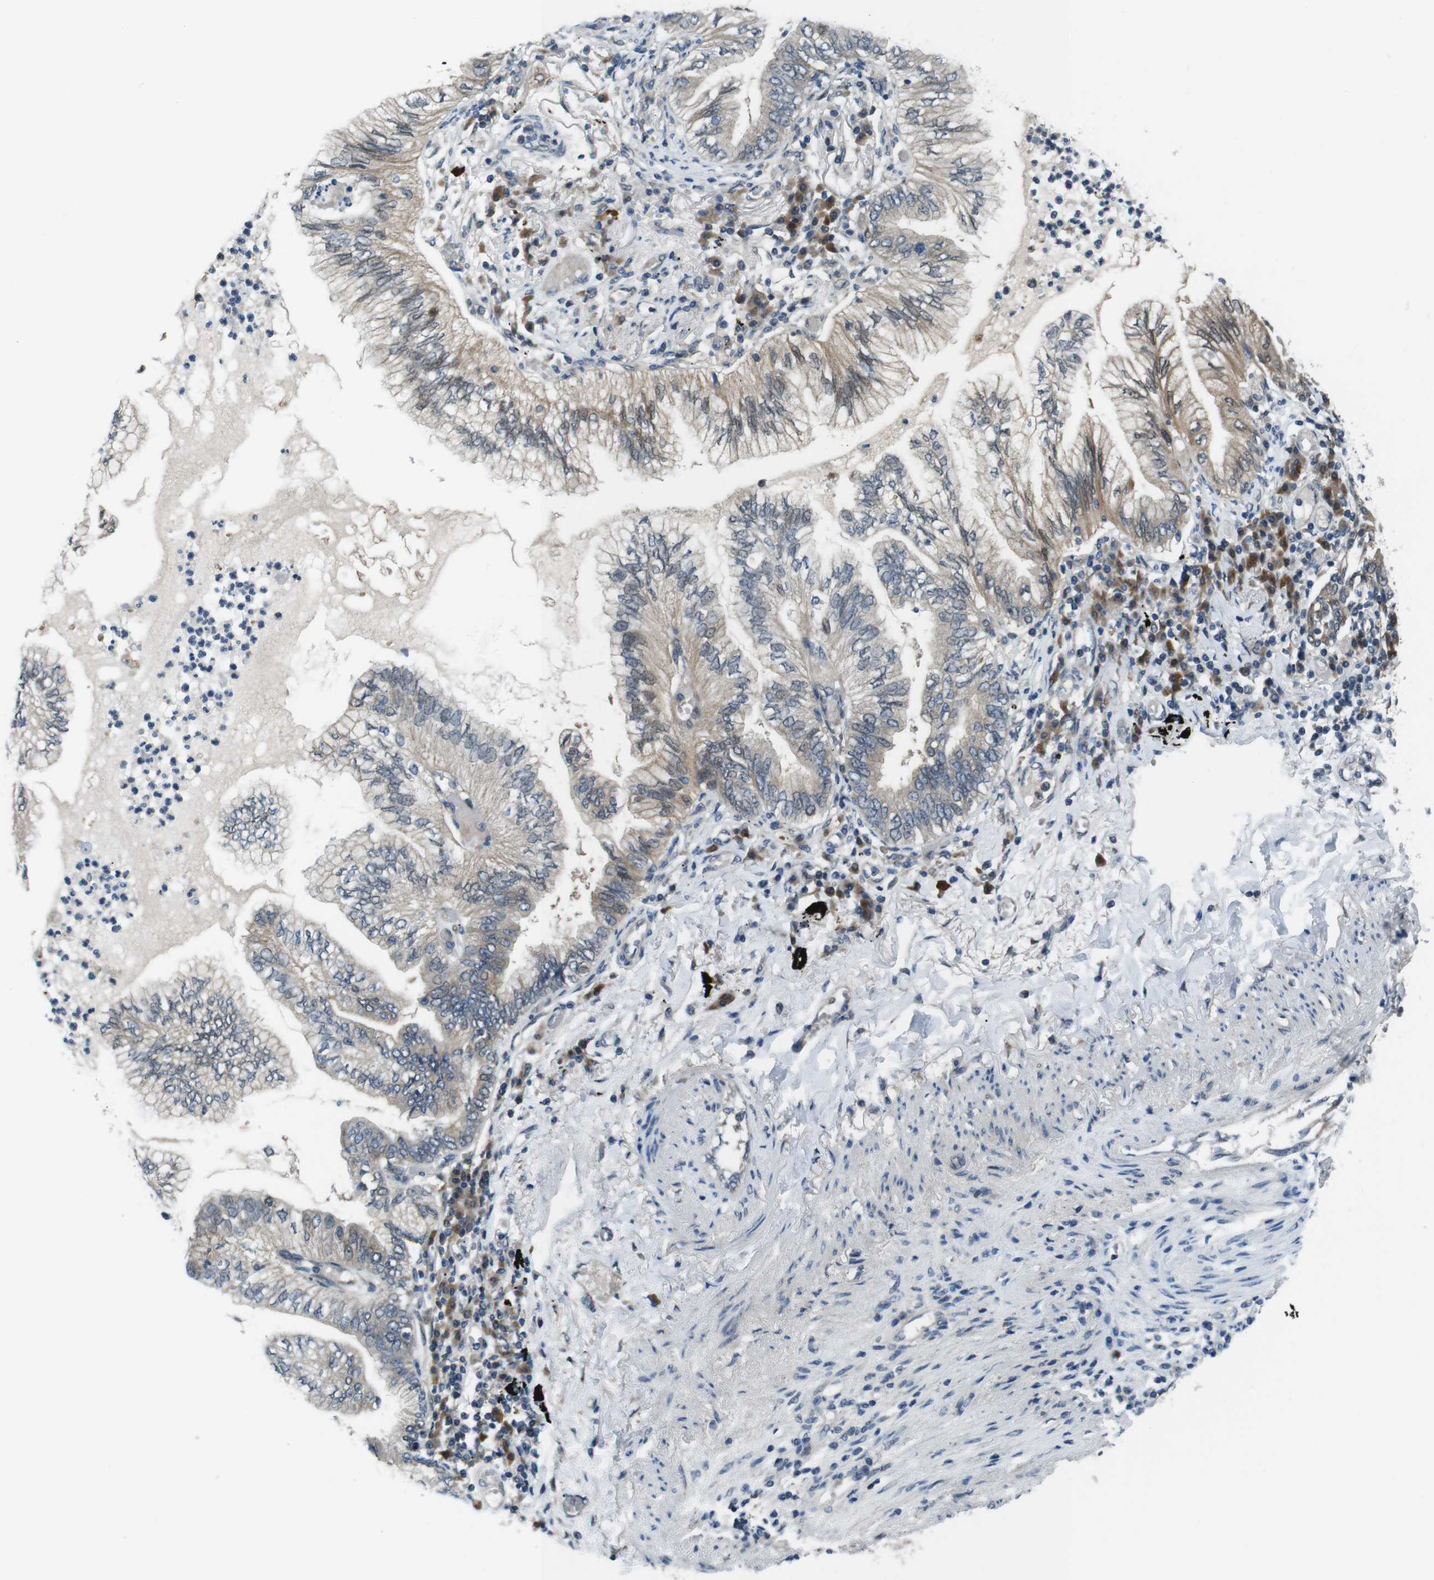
{"staining": {"intensity": "weak", "quantity": ">75%", "location": "cytoplasmic/membranous"}, "tissue": "lung cancer", "cell_type": "Tumor cells", "image_type": "cancer", "snomed": [{"axis": "morphology", "description": "Normal tissue, NOS"}, {"axis": "morphology", "description": "Adenocarcinoma, NOS"}, {"axis": "topography", "description": "Bronchus"}, {"axis": "topography", "description": "Lung"}], "caption": "Human lung adenocarcinoma stained for a protein (brown) displays weak cytoplasmic/membranous positive positivity in approximately >75% of tumor cells.", "gene": "LRP5", "patient": {"sex": "female", "age": 70}}